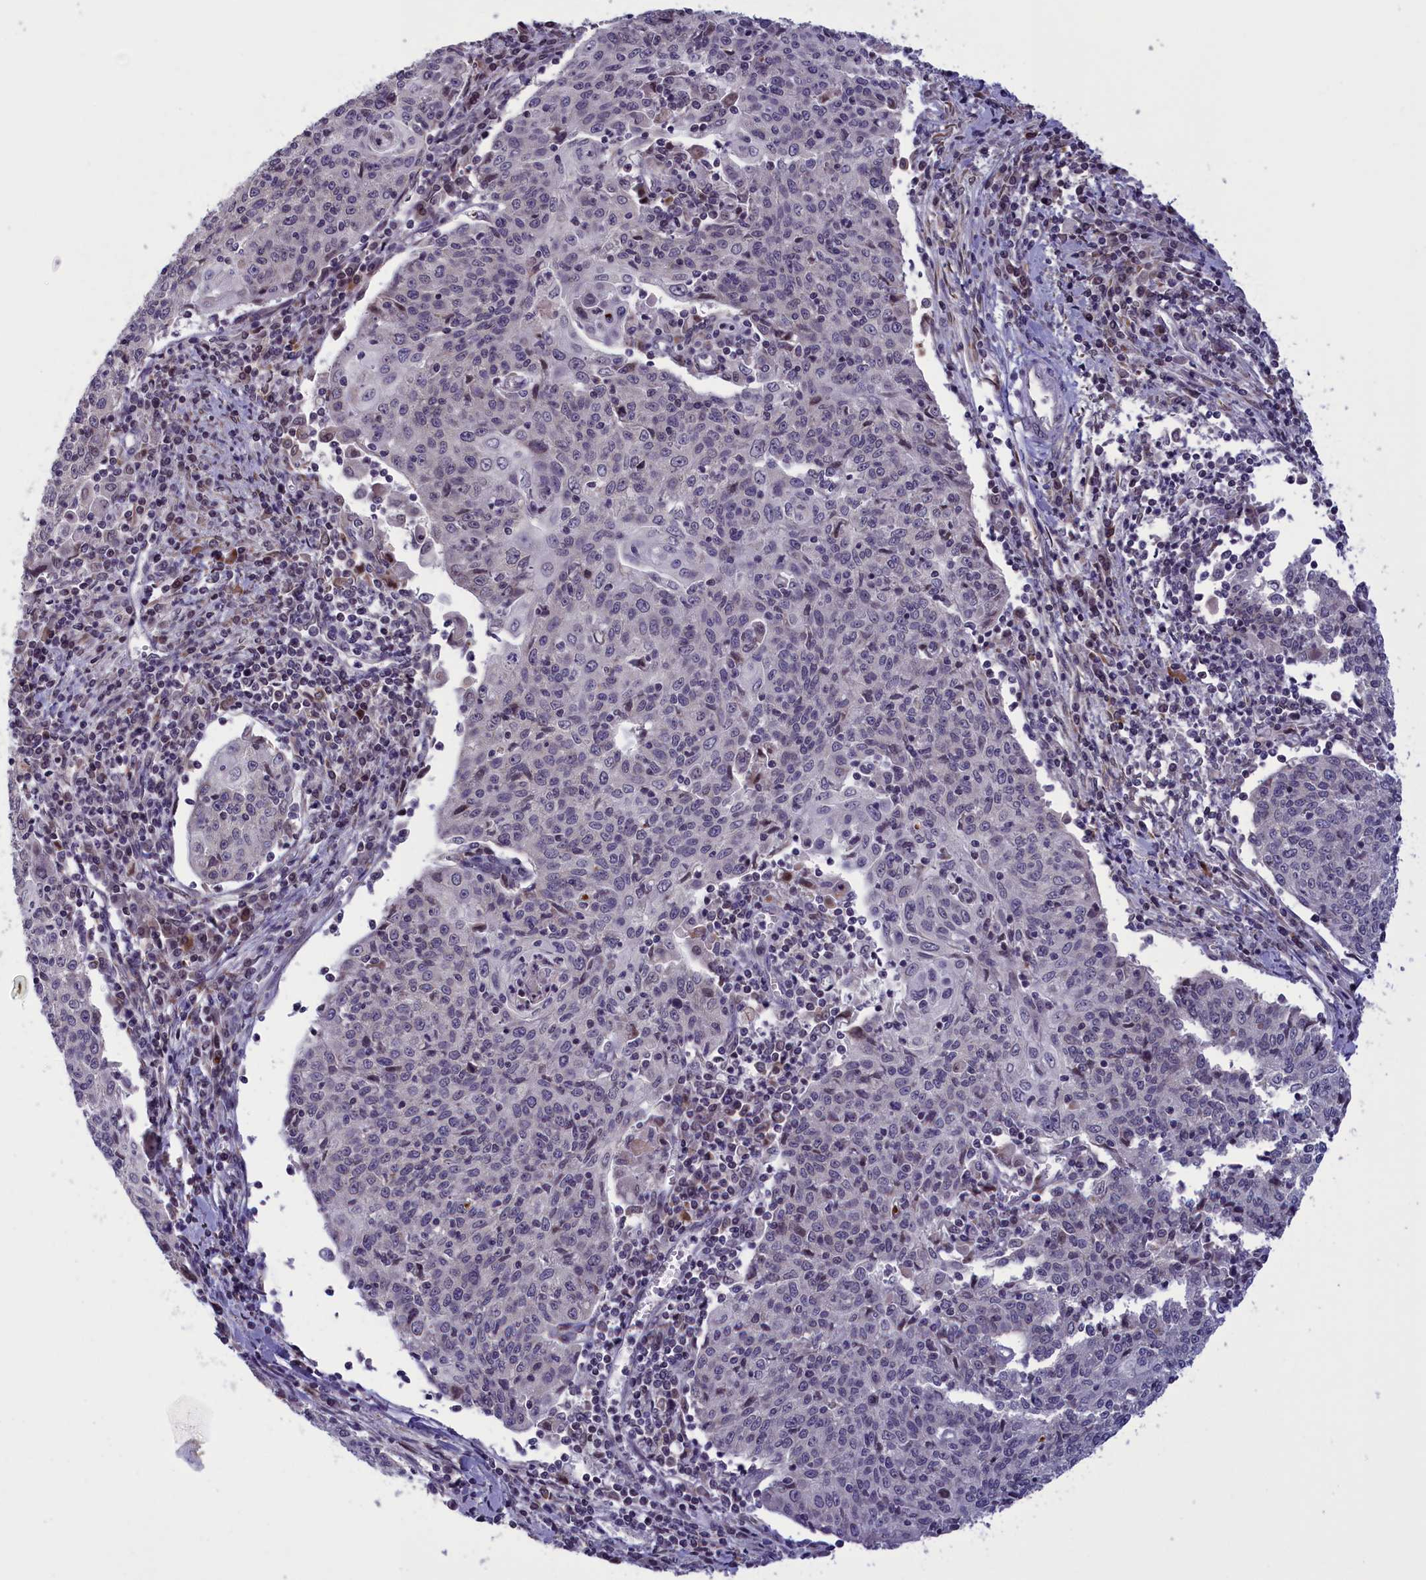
{"staining": {"intensity": "negative", "quantity": "none", "location": "none"}, "tissue": "cervical cancer", "cell_type": "Tumor cells", "image_type": "cancer", "snomed": [{"axis": "morphology", "description": "Squamous cell carcinoma, NOS"}, {"axis": "topography", "description": "Cervix"}], "caption": "Immunohistochemical staining of cervical cancer (squamous cell carcinoma) exhibits no significant staining in tumor cells.", "gene": "PARS2", "patient": {"sex": "female", "age": 48}}